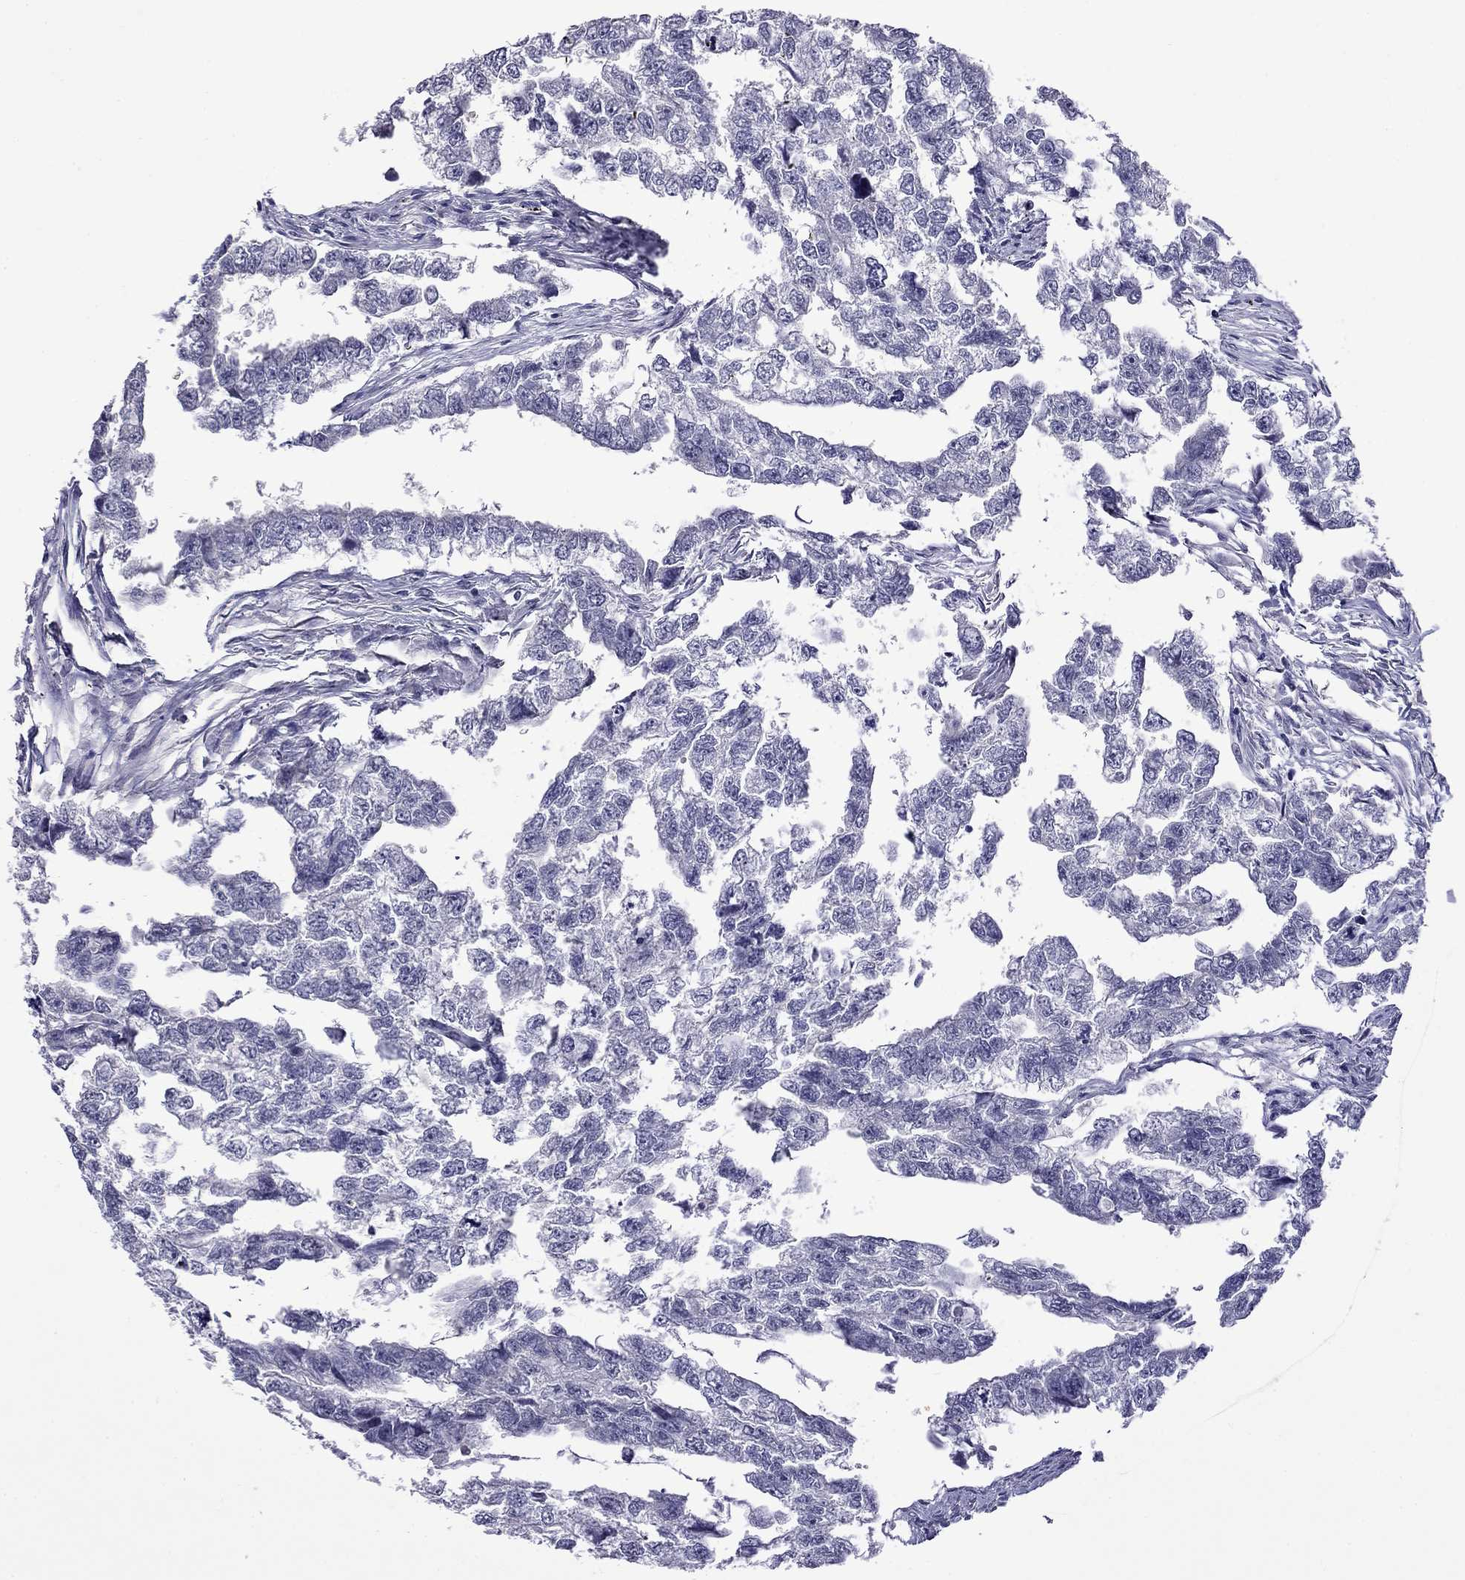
{"staining": {"intensity": "negative", "quantity": "none", "location": "none"}, "tissue": "testis cancer", "cell_type": "Tumor cells", "image_type": "cancer", "snomed": [{"axis": "morphology", "description": "Carcinoma, Embryonal, NOS"}, {"axis": "morphology", "description": "Teratoma, malignant, NOS"}, {"axis": "topography", "description": "Testis"}], "caption": "Testis malignant teratoma stained for a protein using immunohistochemistry (IHC) displays no expression tumor cells.", "gene": "STAR", "patient": {"sex": "male", "age": 44}}